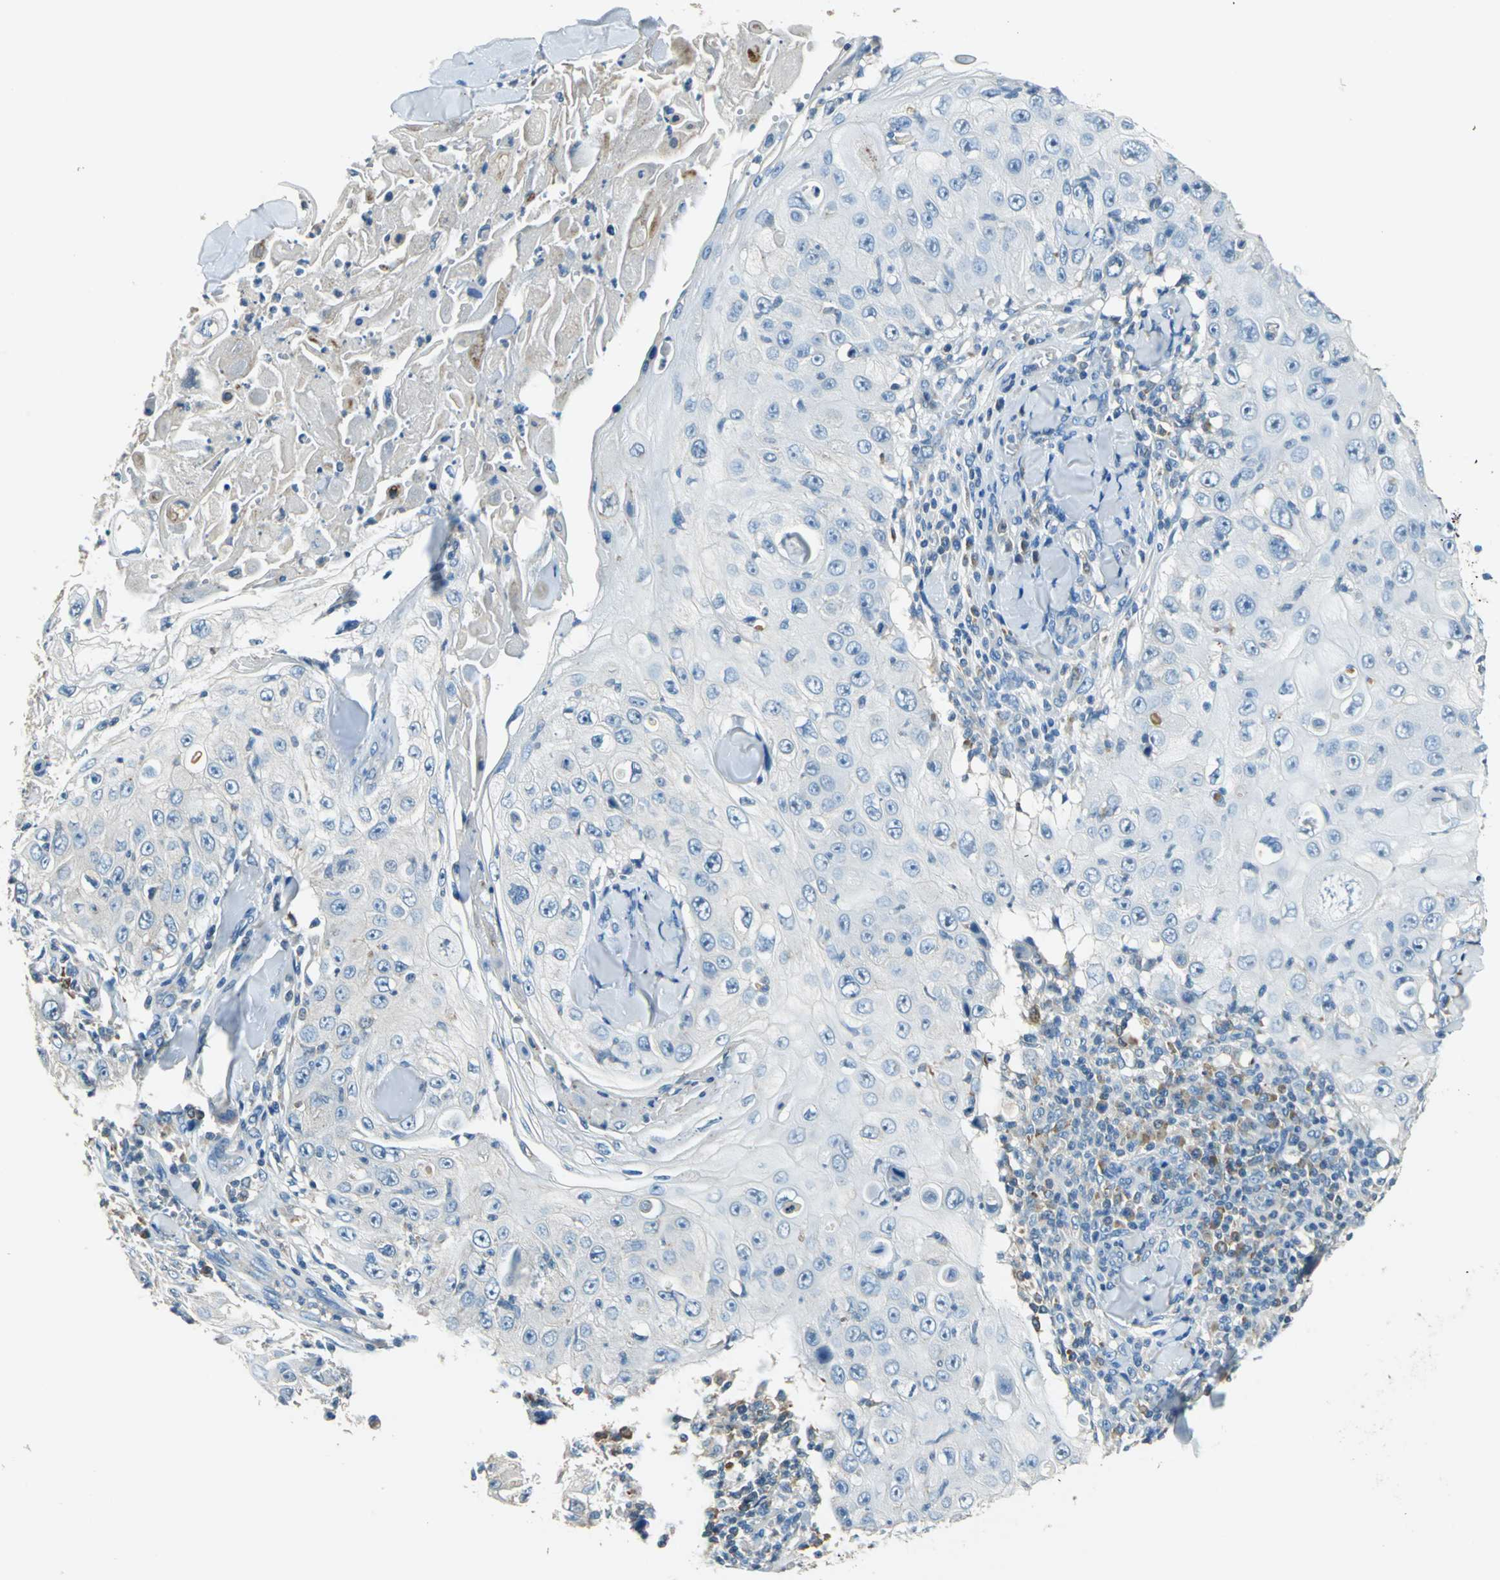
{"staining": {"intensity": "negative", "quantity": "none", "location": "none"}, "tissue": "skin cancer", "cell_type": "Tumor cells", "image_type": "cancer", "snomed": [{"axis": "morphology", "description": "Squamous cell carcinoma, NOS"}, {"axis": "topography", "description": "Skin"}], "caption": "Tumor cells are negative for protein expression in human skin cancer.", "gene": "PRKCA", "patient": {"sex": "male", "age": 86}}